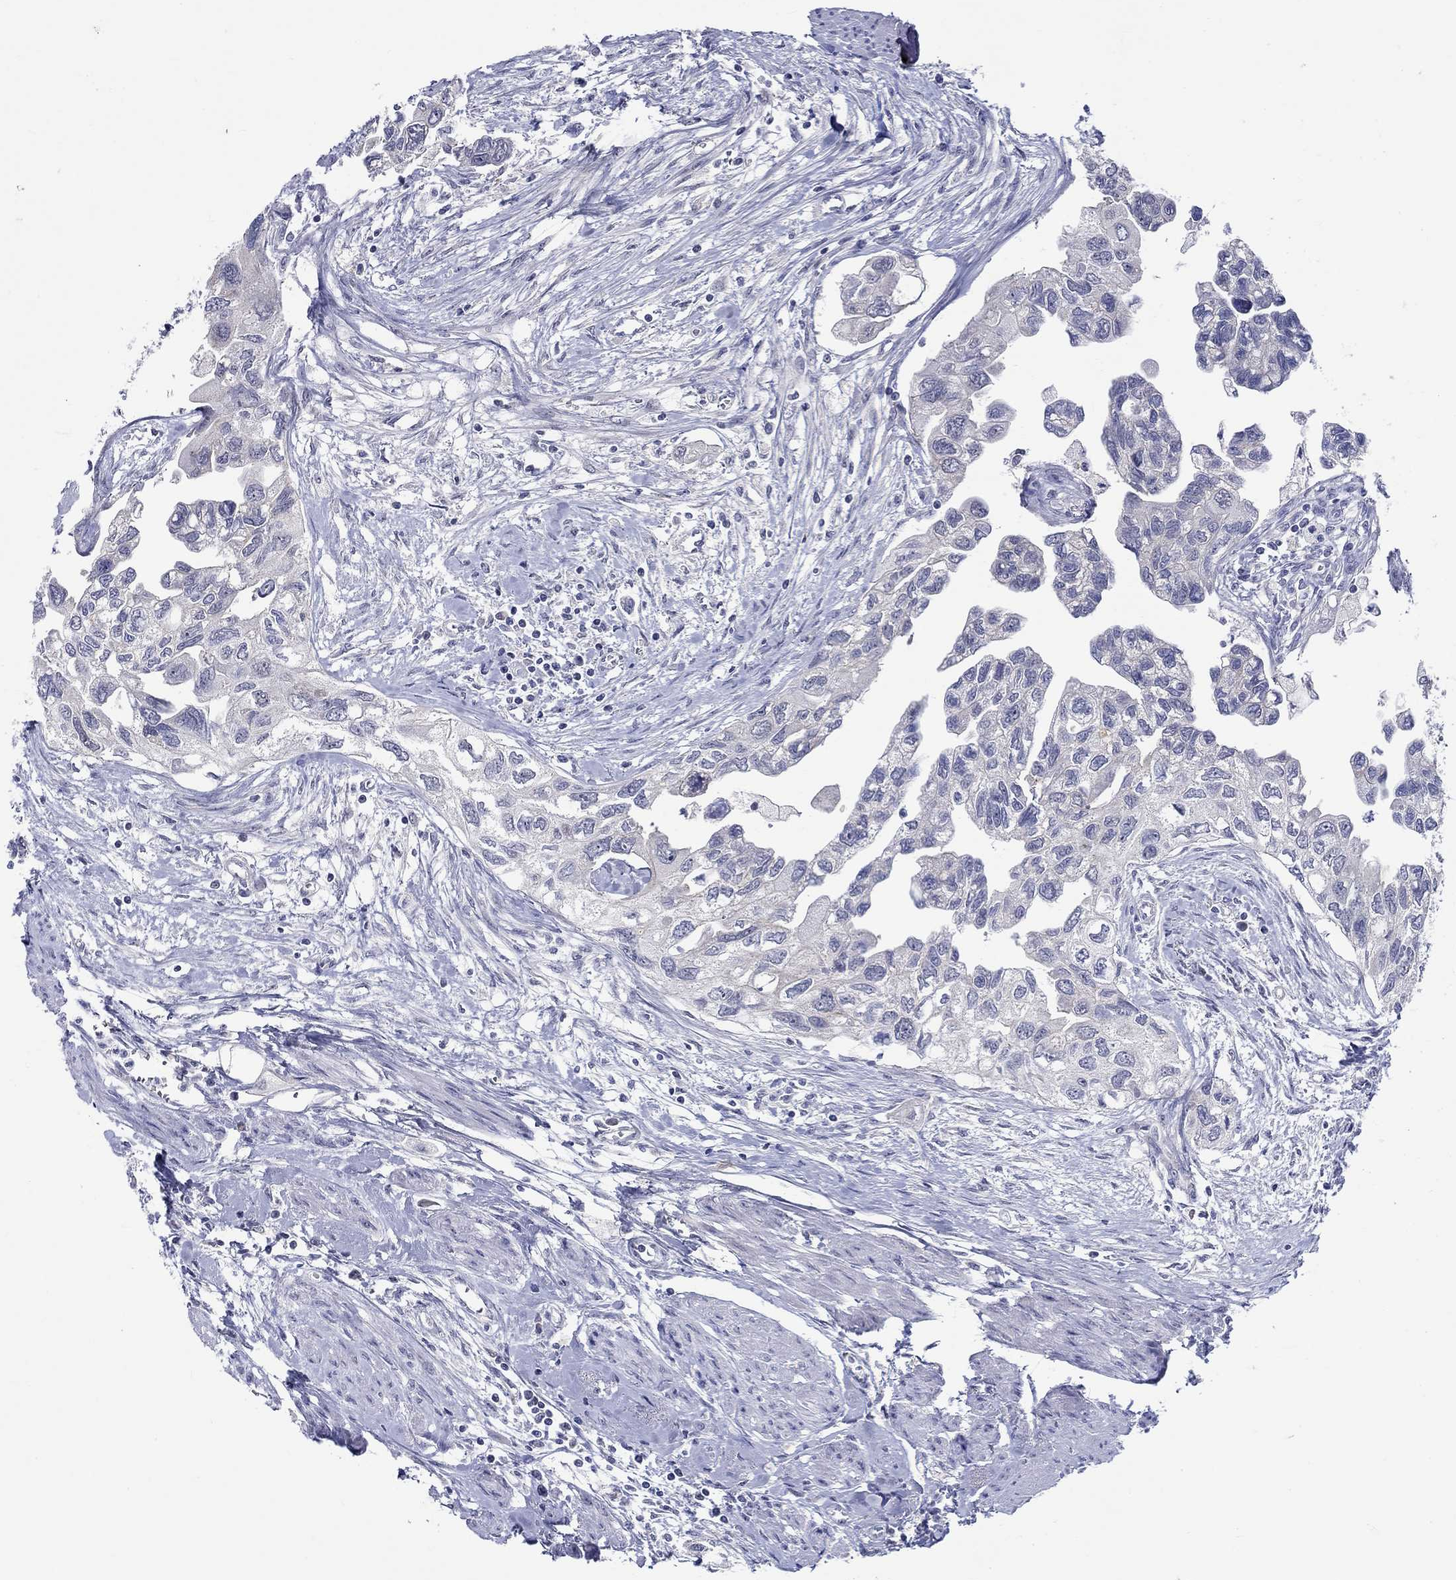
{"staining": {"intensity": "negative", "quantity": "none", "location": "none"}, "tissue": "urothelial cancer", "cell_type": "Tumor cells", "image_type": "cancer", "snomed": [{"axis": "morphology", "description": "Urothelial carcinoma, High grade"}, {"axis": "topography", "description": "Urinary bladder"}], "caption": "Urothelial cancer was stained to show a protein in brown. There is no significant staining in tumor cells.", "gene": "SLC30A3", "patient": {"sex": "male", "age": 59}}